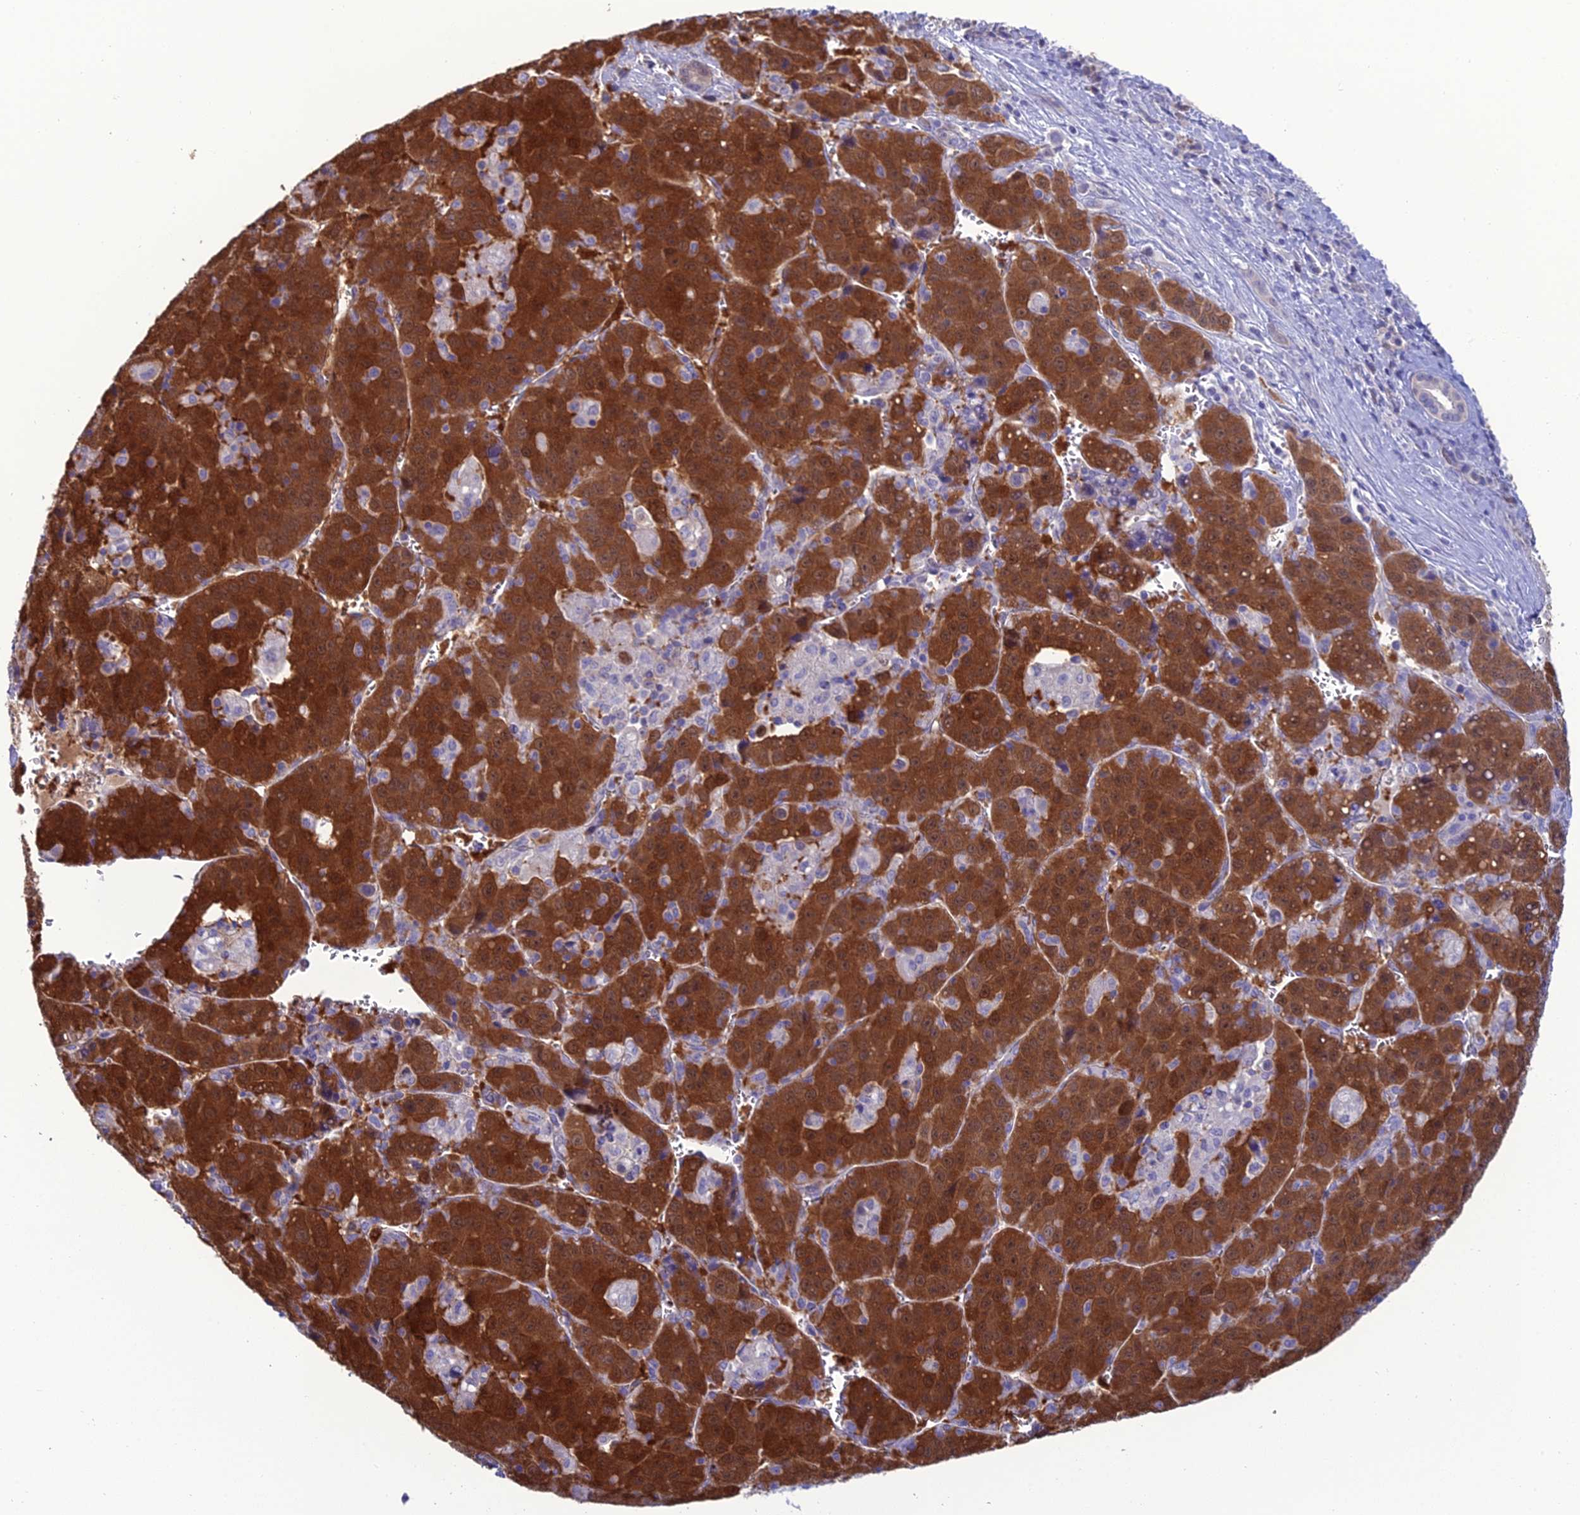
{"staining": {"intensity": "strong", "quantity": ">75%", "location": "cytoplasmic/membranous,nuclear"}, "tissue": "liver cancer", "cell_type": "Tumor cells", "image_type": "cancer", "snomed": [{"axis": "morphology", "description": "Carcinoma, Hepatocellular, NOS"}, {"axis": "topography", "description": "Liver"}], "caption": "The micrograph exhibits staining of hepatocellular carcinoma (liver), revealing strong cytoplasmic/membranous and nuclear protein positivity (brown color) within tumor cells.", "gene": "GNPNAT1", "patient": {"sex": "female", "age": 53}}